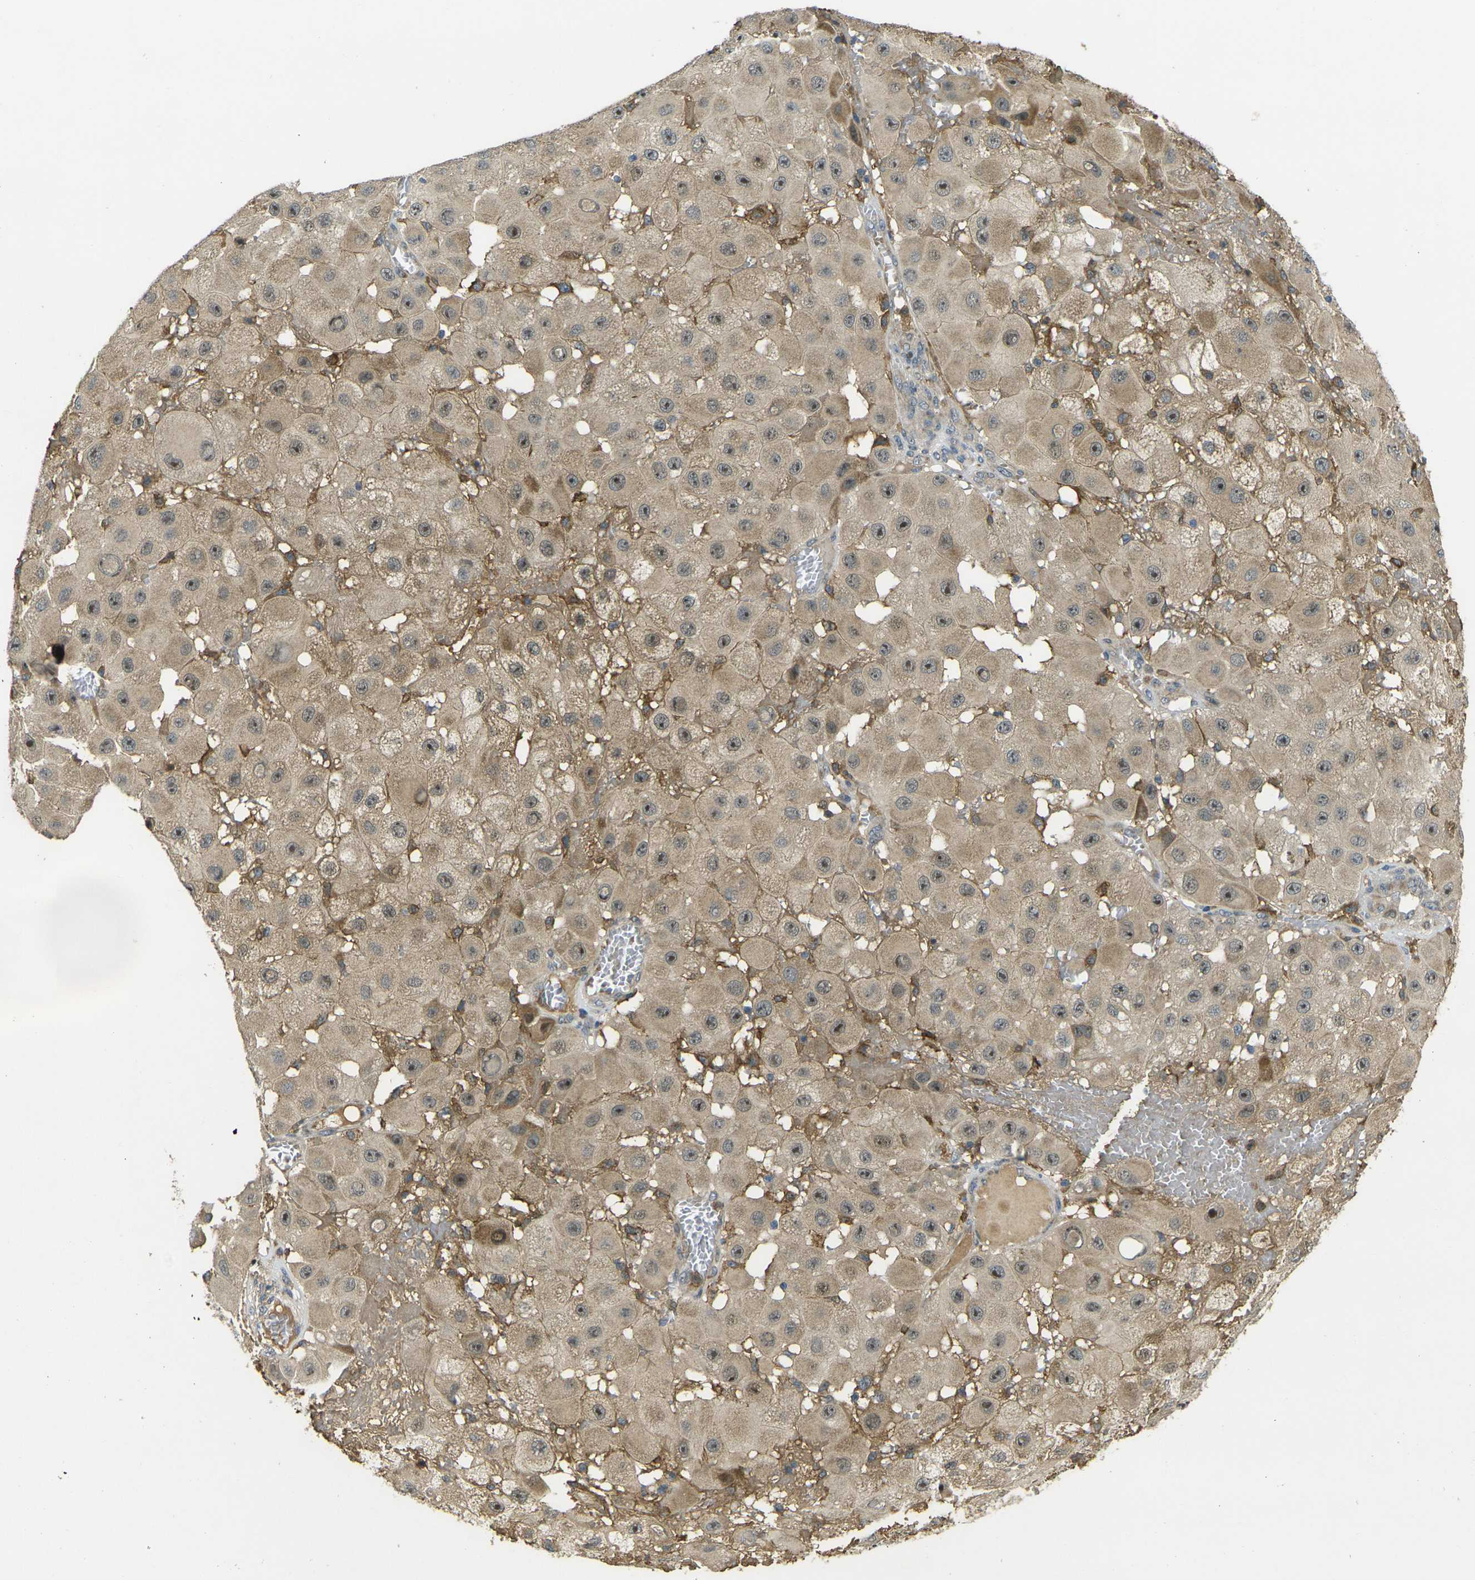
{"staining": {"intensity": "weak", "quantity": ">75%", "location": "cytoplasmic/membranous"}, "tissue": "melanoma", "cell_type": "Tumor cells", "image_type": "cancer", "snomed": [{"axis": "morphology", "description": "Malignant melanoma, NOS"}, {"axis": "topography", "description": "Skin"}], "caption": "High-power microscopy captured an IHC photomicrograph of malignant melanoma, revealing weak cytoplasmic/membranous expression in about >75% of tumor cells. The staining was performed using DAB (3,3'-diaminobenzidine), with brown indicating positive protein expression. Nuclei are stained blue with hematoxylin.", "gene": "PIGL", "patient": {"sex": "female", "age": 81}}